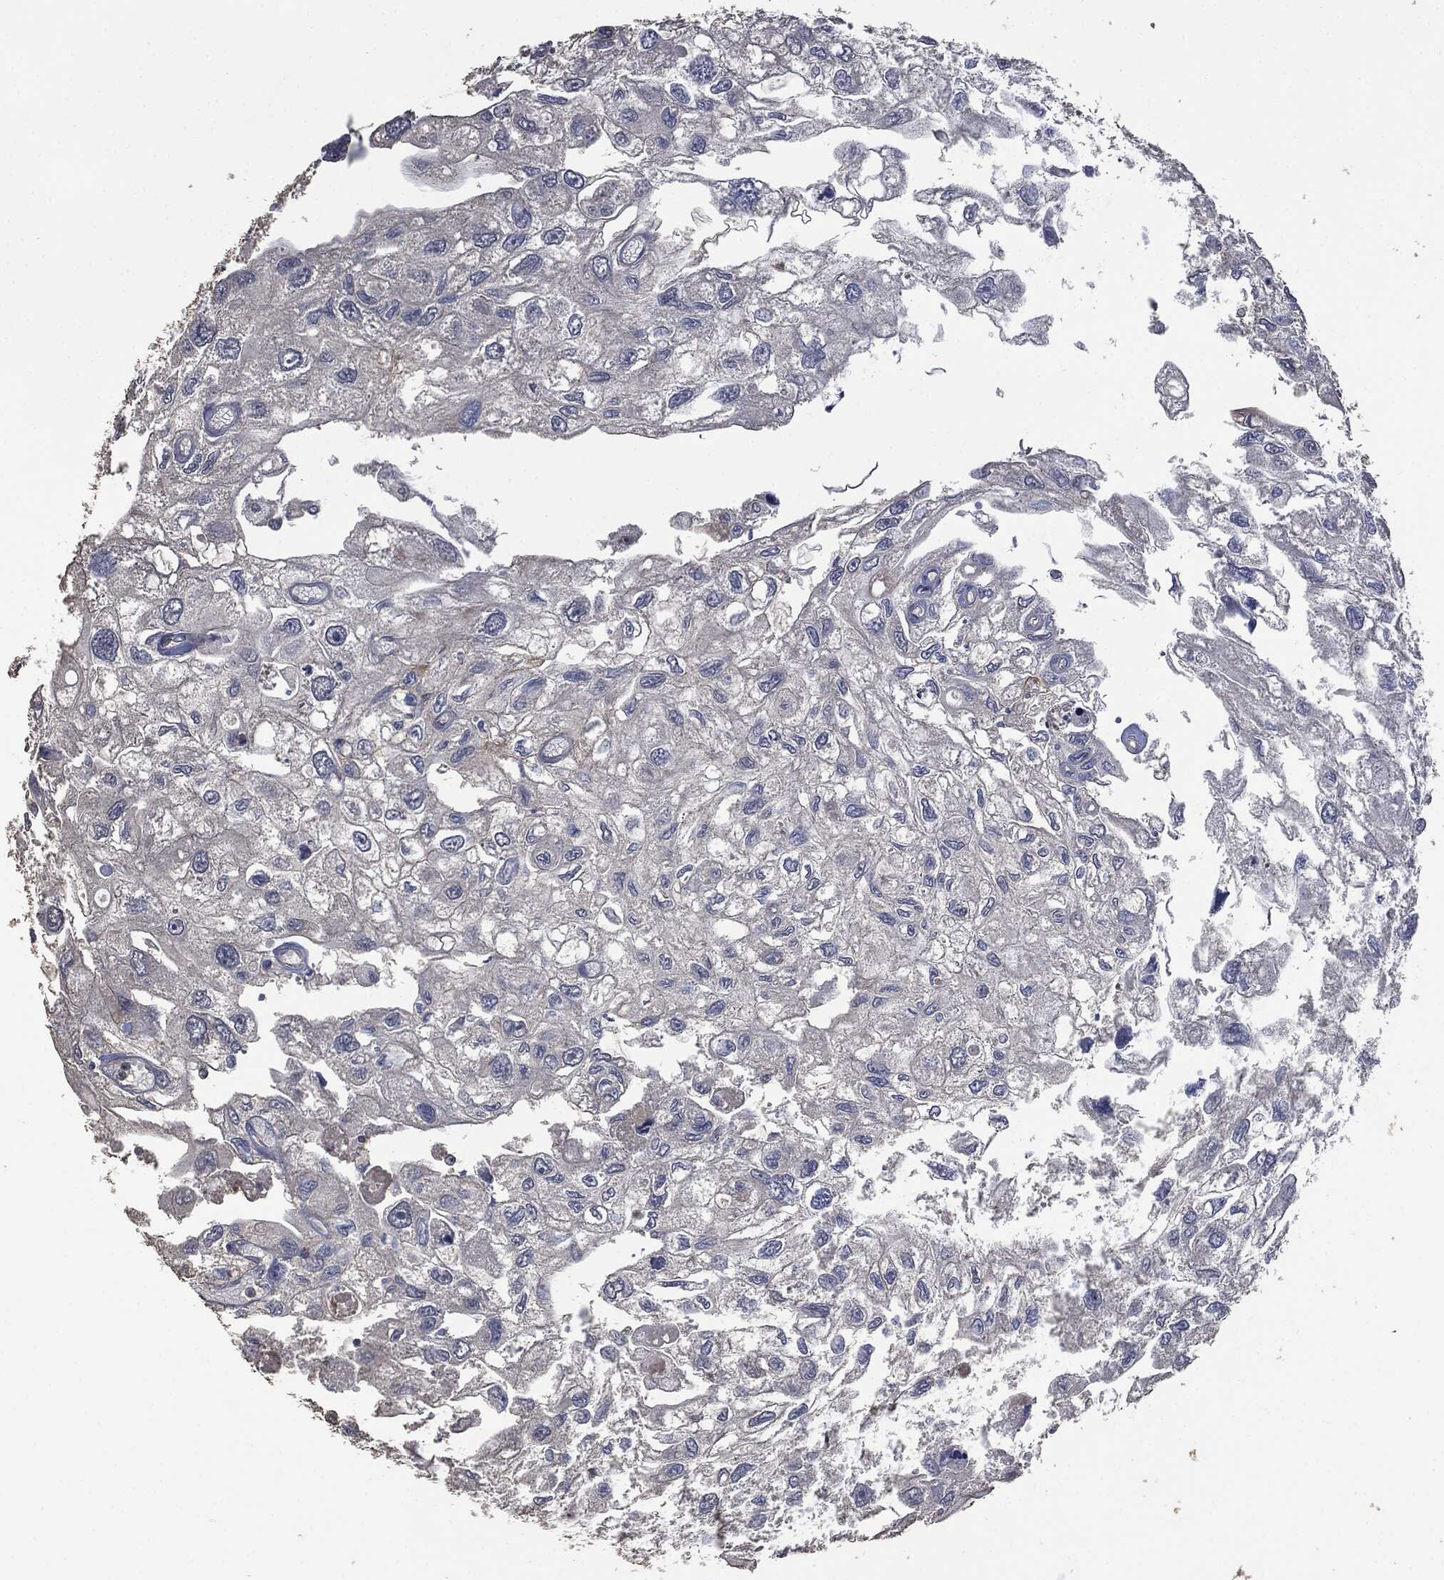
{"staining": {"intensity": "negative", "quantity": "none", "location": "none"}, "tissue": "urothelial cancer", "cell_type": "Tumor cells", "image_type": "cancer", "snomed": [{"axis": "morphology", "description": "Urothelial carcinoma, High grade"}, {"axis": "topography", "description": "Urinary bladder"}], "caption": "The histopathology image displays no significant positivity in tumor cells of urothelial cancer.", "gene": "MSLN", "patient": {"sex": "male", "age": 59}}